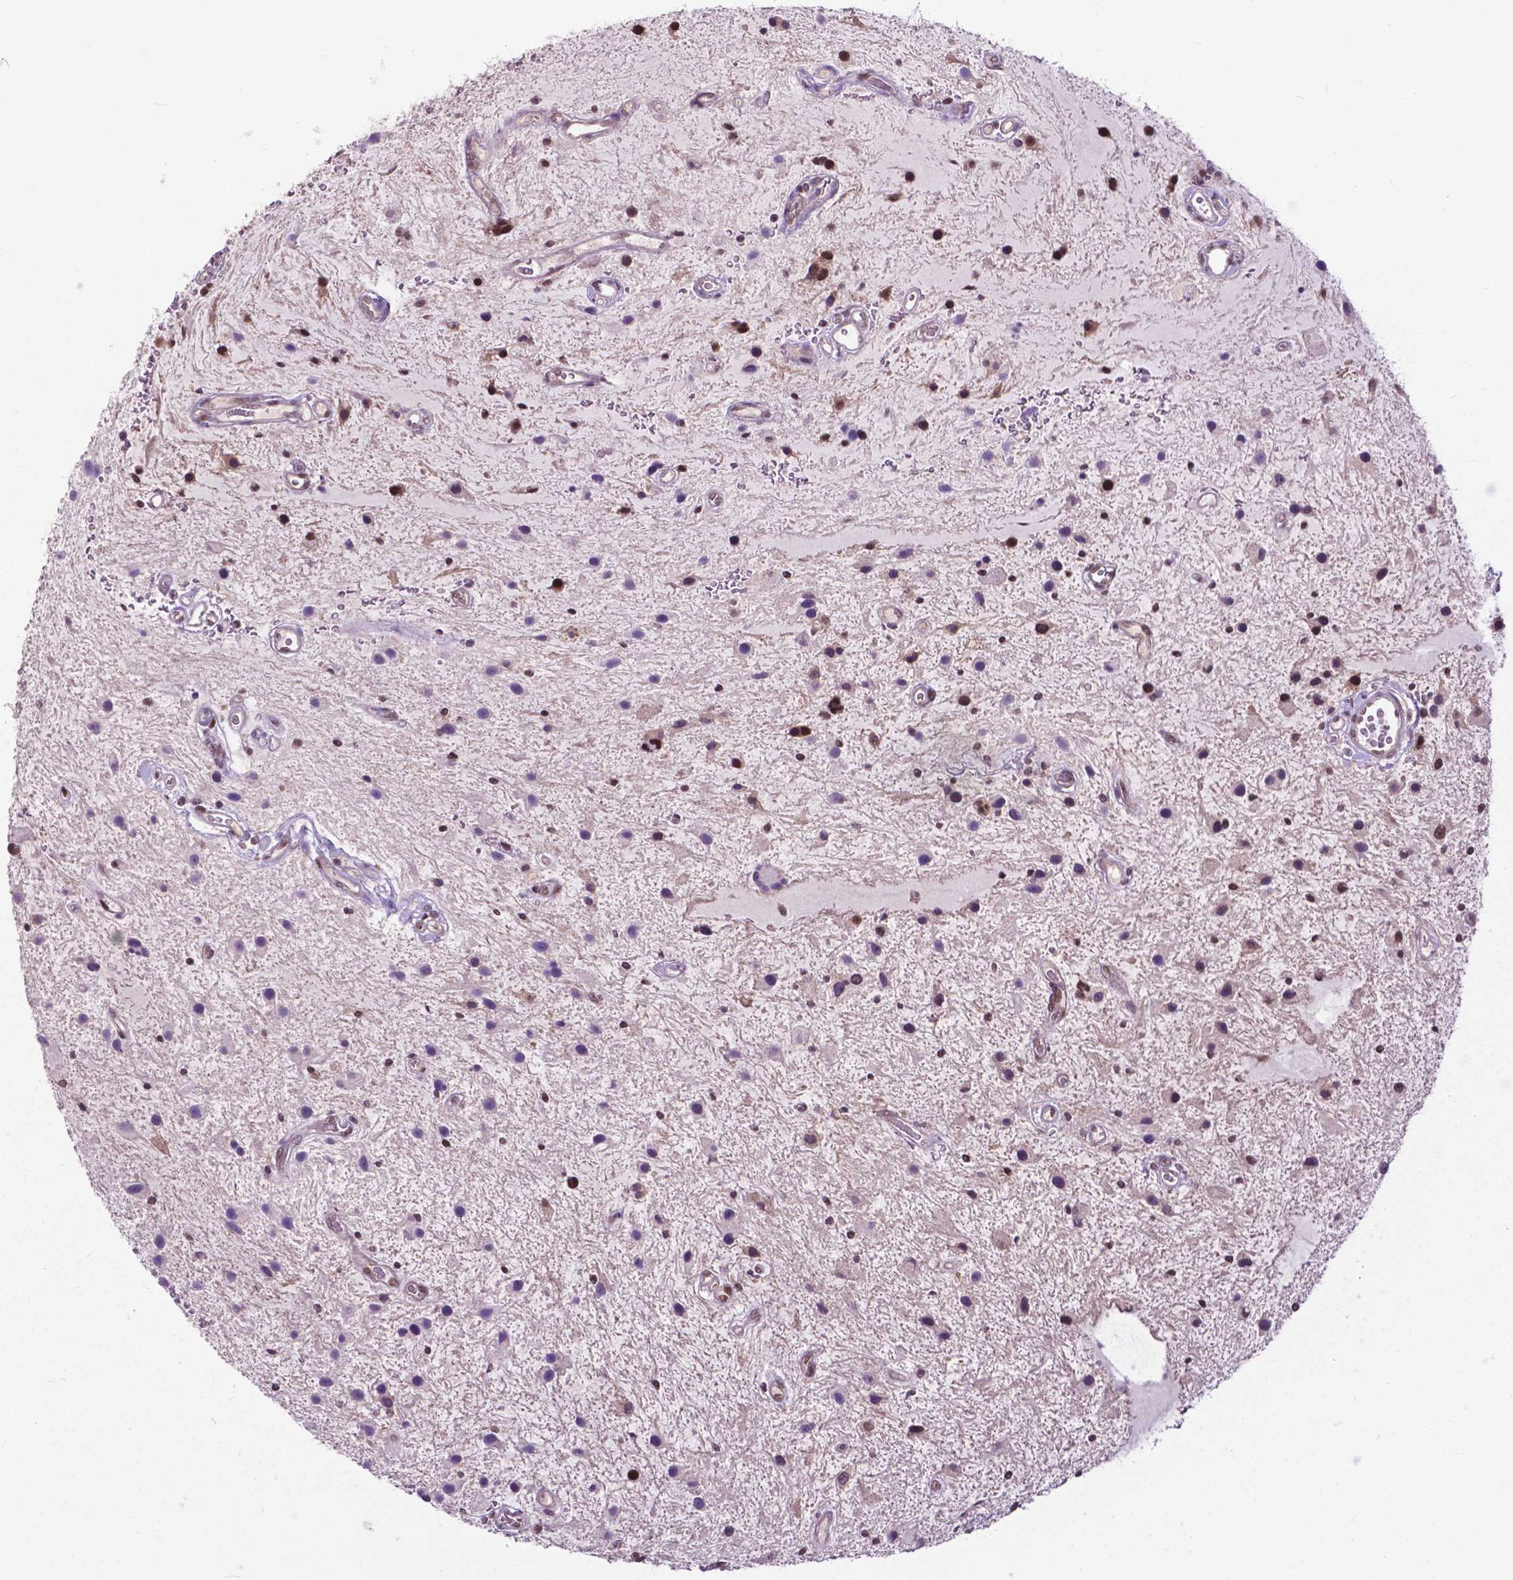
{"staining": {"intensity": "moderate", "quantity": "25%-75%", "location": "nuclear"}, "tissue": "glioma", "cell_type": "Tumor cells", "image_type": "cancer", "snomed": [{"axis": "morphology", "description": "Glioma, malignant, Low grade"}, {"axis": "topography", "description": "Cerebellum"}], "caption": "Immunohistochemical staining of malignant low-grade glioma displays medium levels of moderate nuclear protein positivity in approximately 25%-75% of tumor cells.", "gene": "FAF1", "patient": {"sex": "female", "age": 14}}